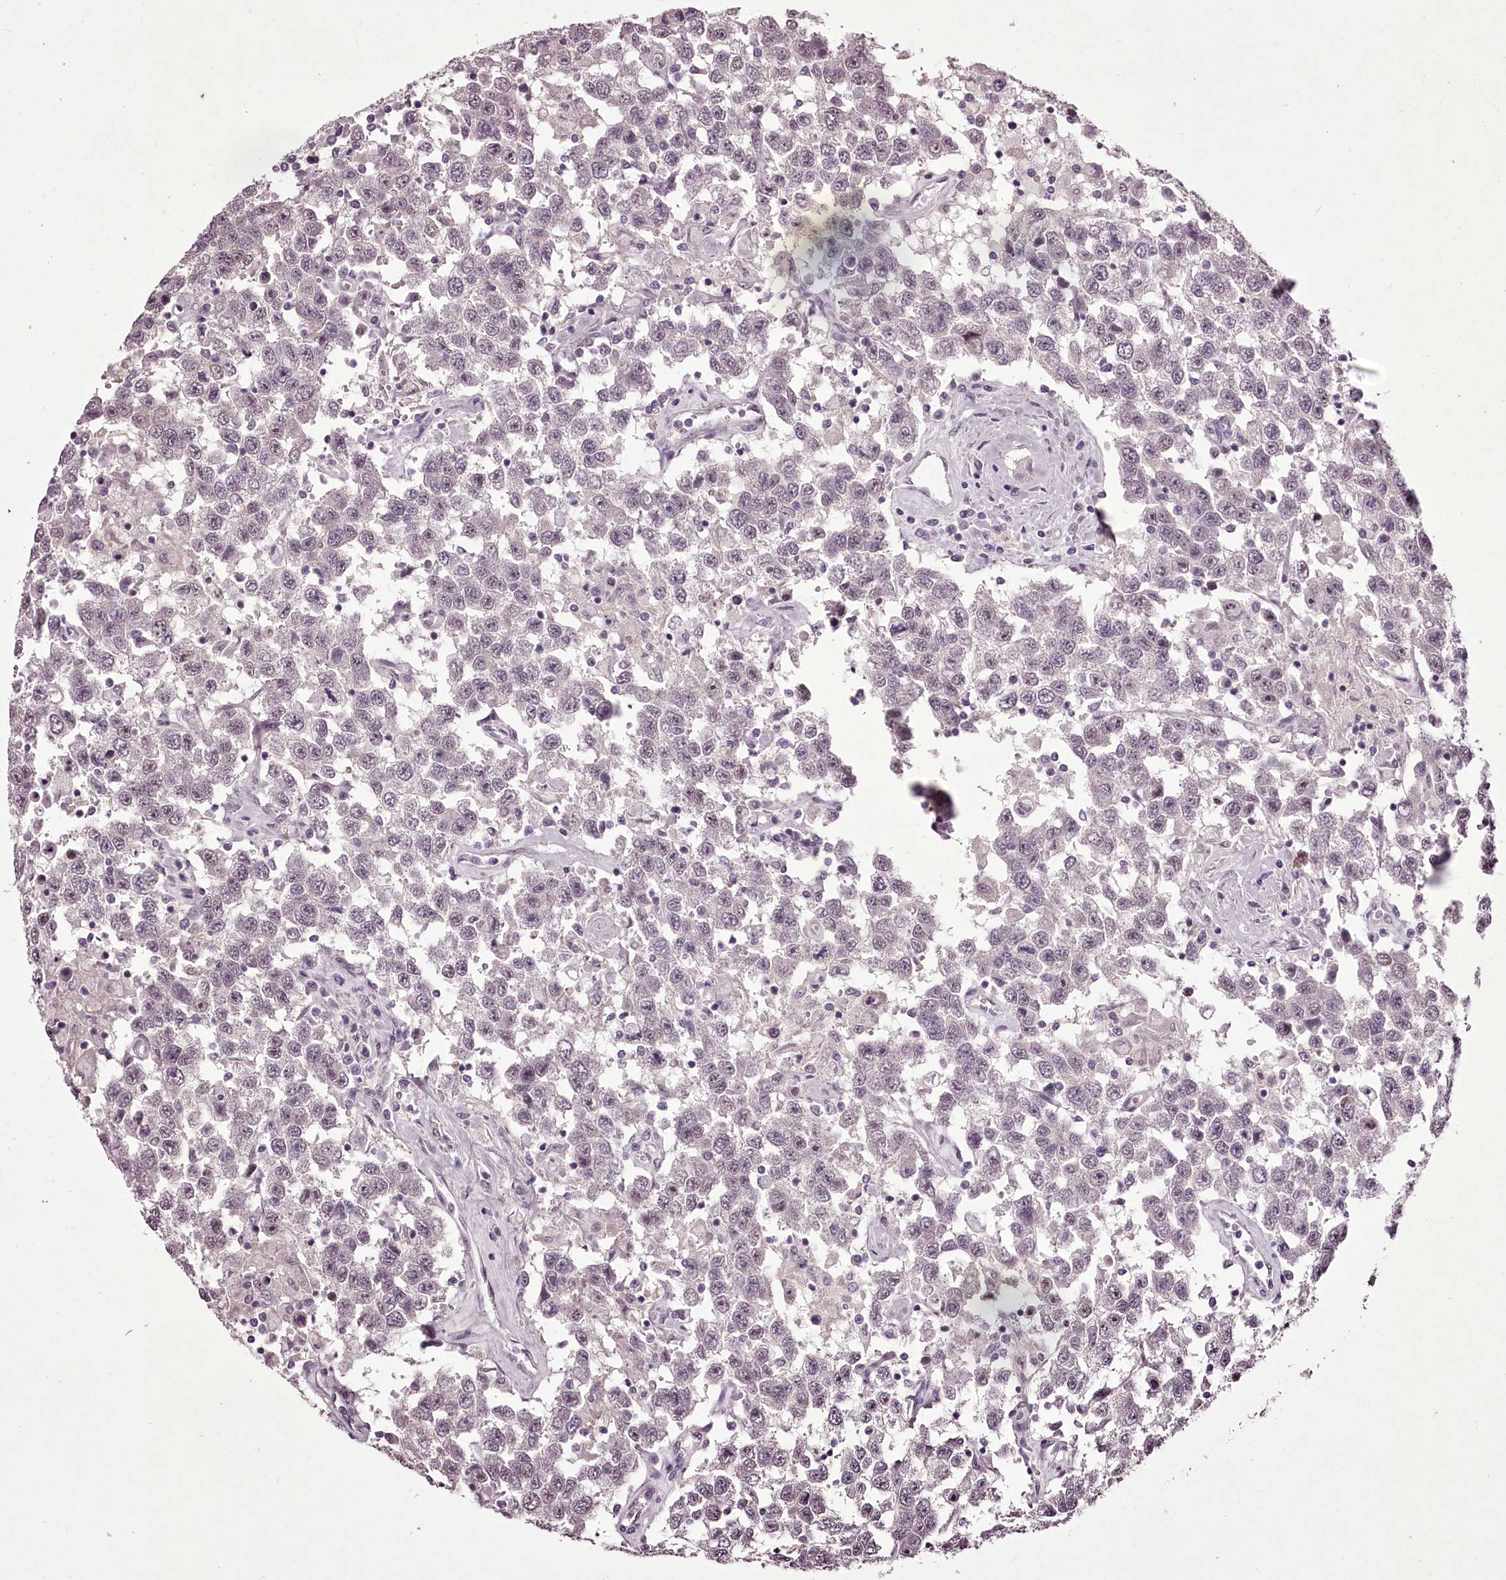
{"staining": {"intensity": "negative", "quantity": "none", "location": "none"}, "tissue": "testis cancer", "cell_type": "Tumor cells", "image_type": "cancer", "snomed": [{"axis": "morphology", "description": "Seminoma, NOS"}, {"axis": "topography", "description": "Testis"}], "caption": "A high-resolution histopathology image shows immunohistochemistry staining of testis seminoma, which demonstrates no significant expression in tumor cells.", "gene": "C1orf56", "patient": {"sex": "male", "age": 41}}